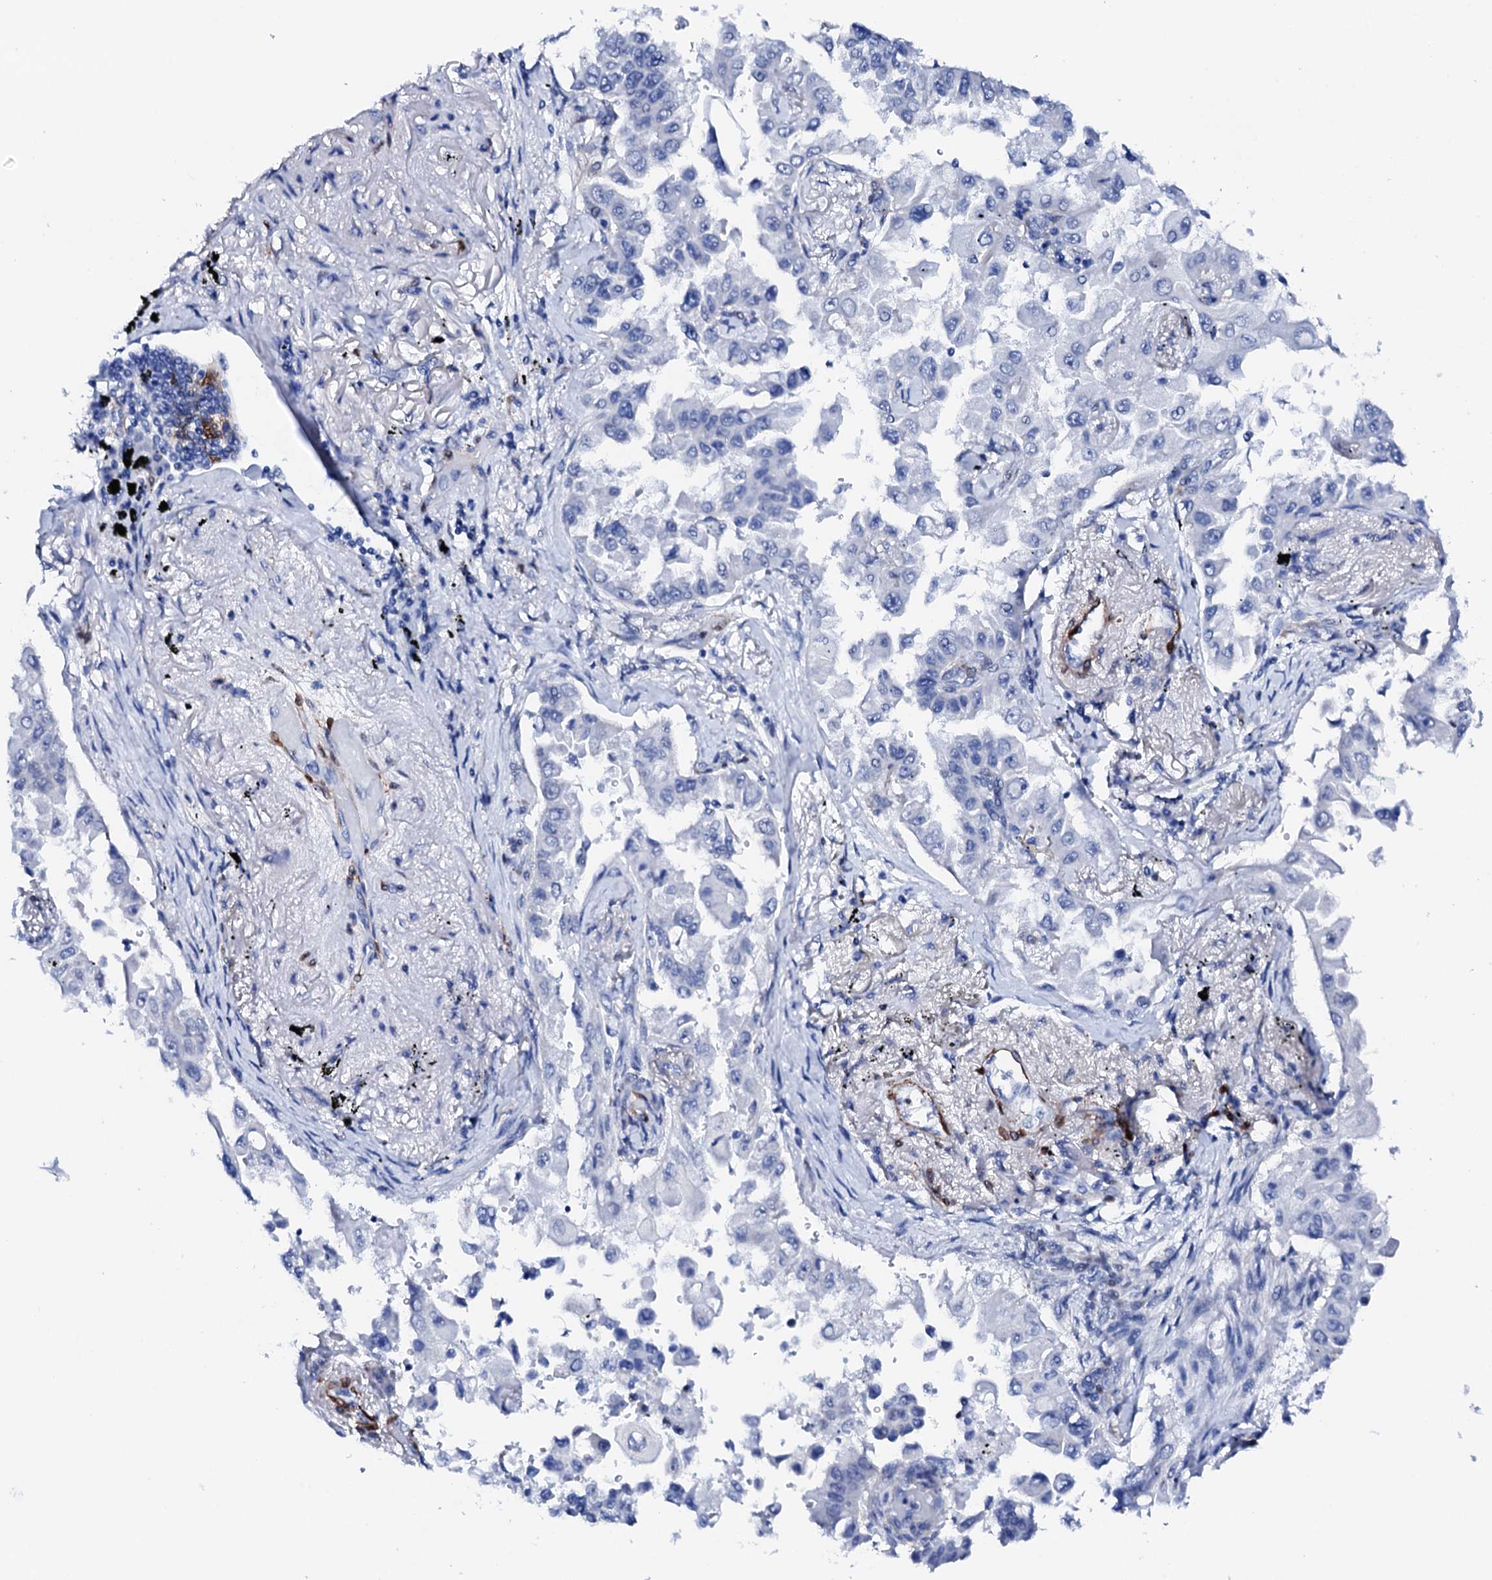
{"staining": {"intensity": "negative", "quantity": "none", "location": "none"}, "tissue": "lung cancer", "cell_type": "Tumor cells", "image_type": "cancer", "snomed": [{"axis": "morphology", "description": "Adenocarcinoma, NOS"}, {"axis": "topography", "description": "Lung"}], "caption": "Protein analysis of lung cancer (adenocarcinoma) reveals no significant positivity in tumor cells.", "gene": "NRIP2", "patient": {"sex": "female", "age": 67}}